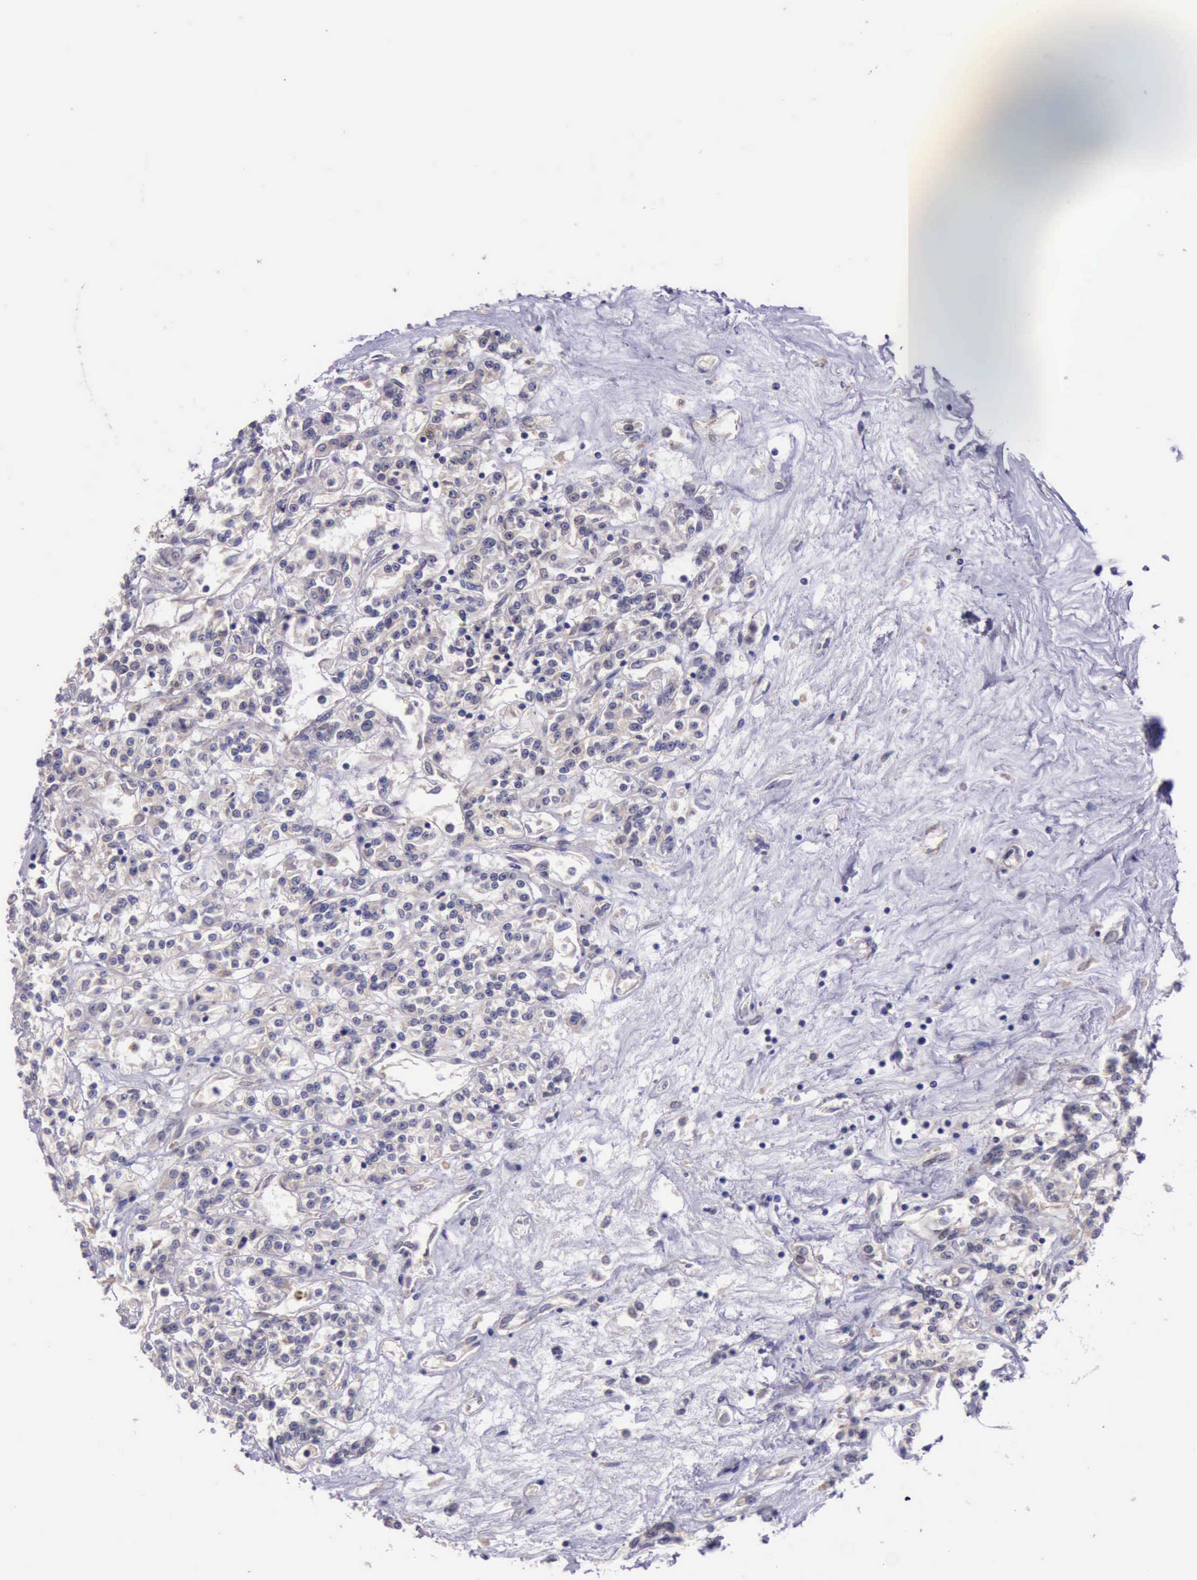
{"staining": {"intensity": "weak", "quantity": ">75%", "location": "cytoplasmic/membranous"}, "tissue": "renal cancer", "cell_type": "Tumor cells", "image_type": "cancer", "snomed": [{"axis": "morphology", "description": "Adenocarcinoma, NOS"}, {"axis": "topography", "description": "Kidney"}], "caption": "Immunohistochemistry of human renal cancer (adenocarcinoma) demonstrates low levels of weak cytoplasmic/membranous staining in approximately >75% of tumor cells. (DAB (3,3'-diaminobenzidine) IHC, brown staining for protein, blue staining for nuclei).", "gene": "PLEK2", "patient": {"sex": "female", "age": 76}}